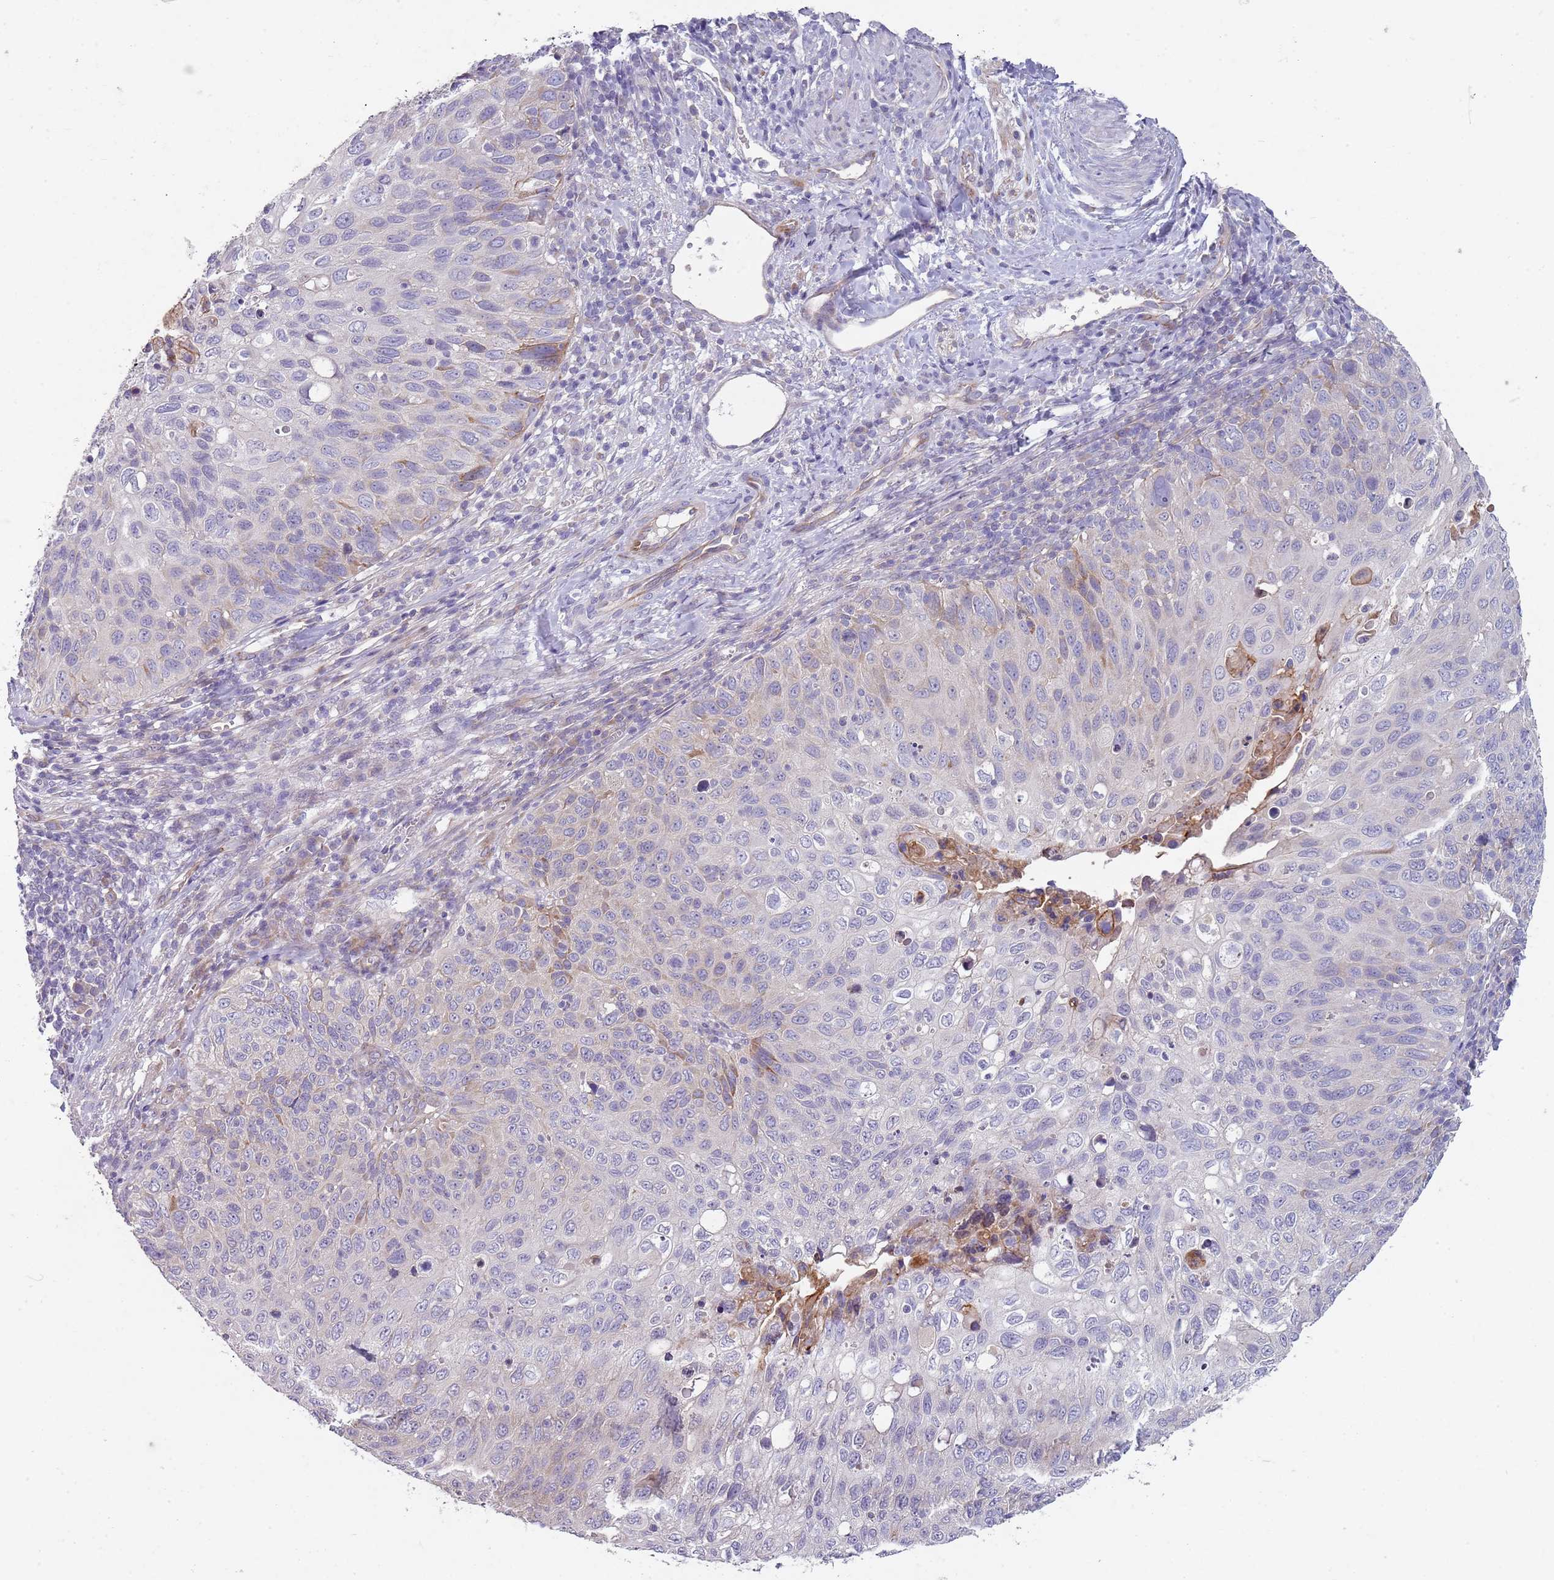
{"staining": {"intensity": "negative", "quantity": "none", "location": "none"}, "tissue": "cervical cancer", "cell_type": "Tumor cells", "image_type": "cancer", "snomed": [{"axis": "morphology", "description": "Squamous cell carcinoma, NOS"}, {"axis": "topography", "description": "Cervix"}], "caption": "Protein analysis of cervical cancer displays no significant positivity in tumor cells.", "gene": "ZNF583", "patient": {"sex": "female", "age": 70}}